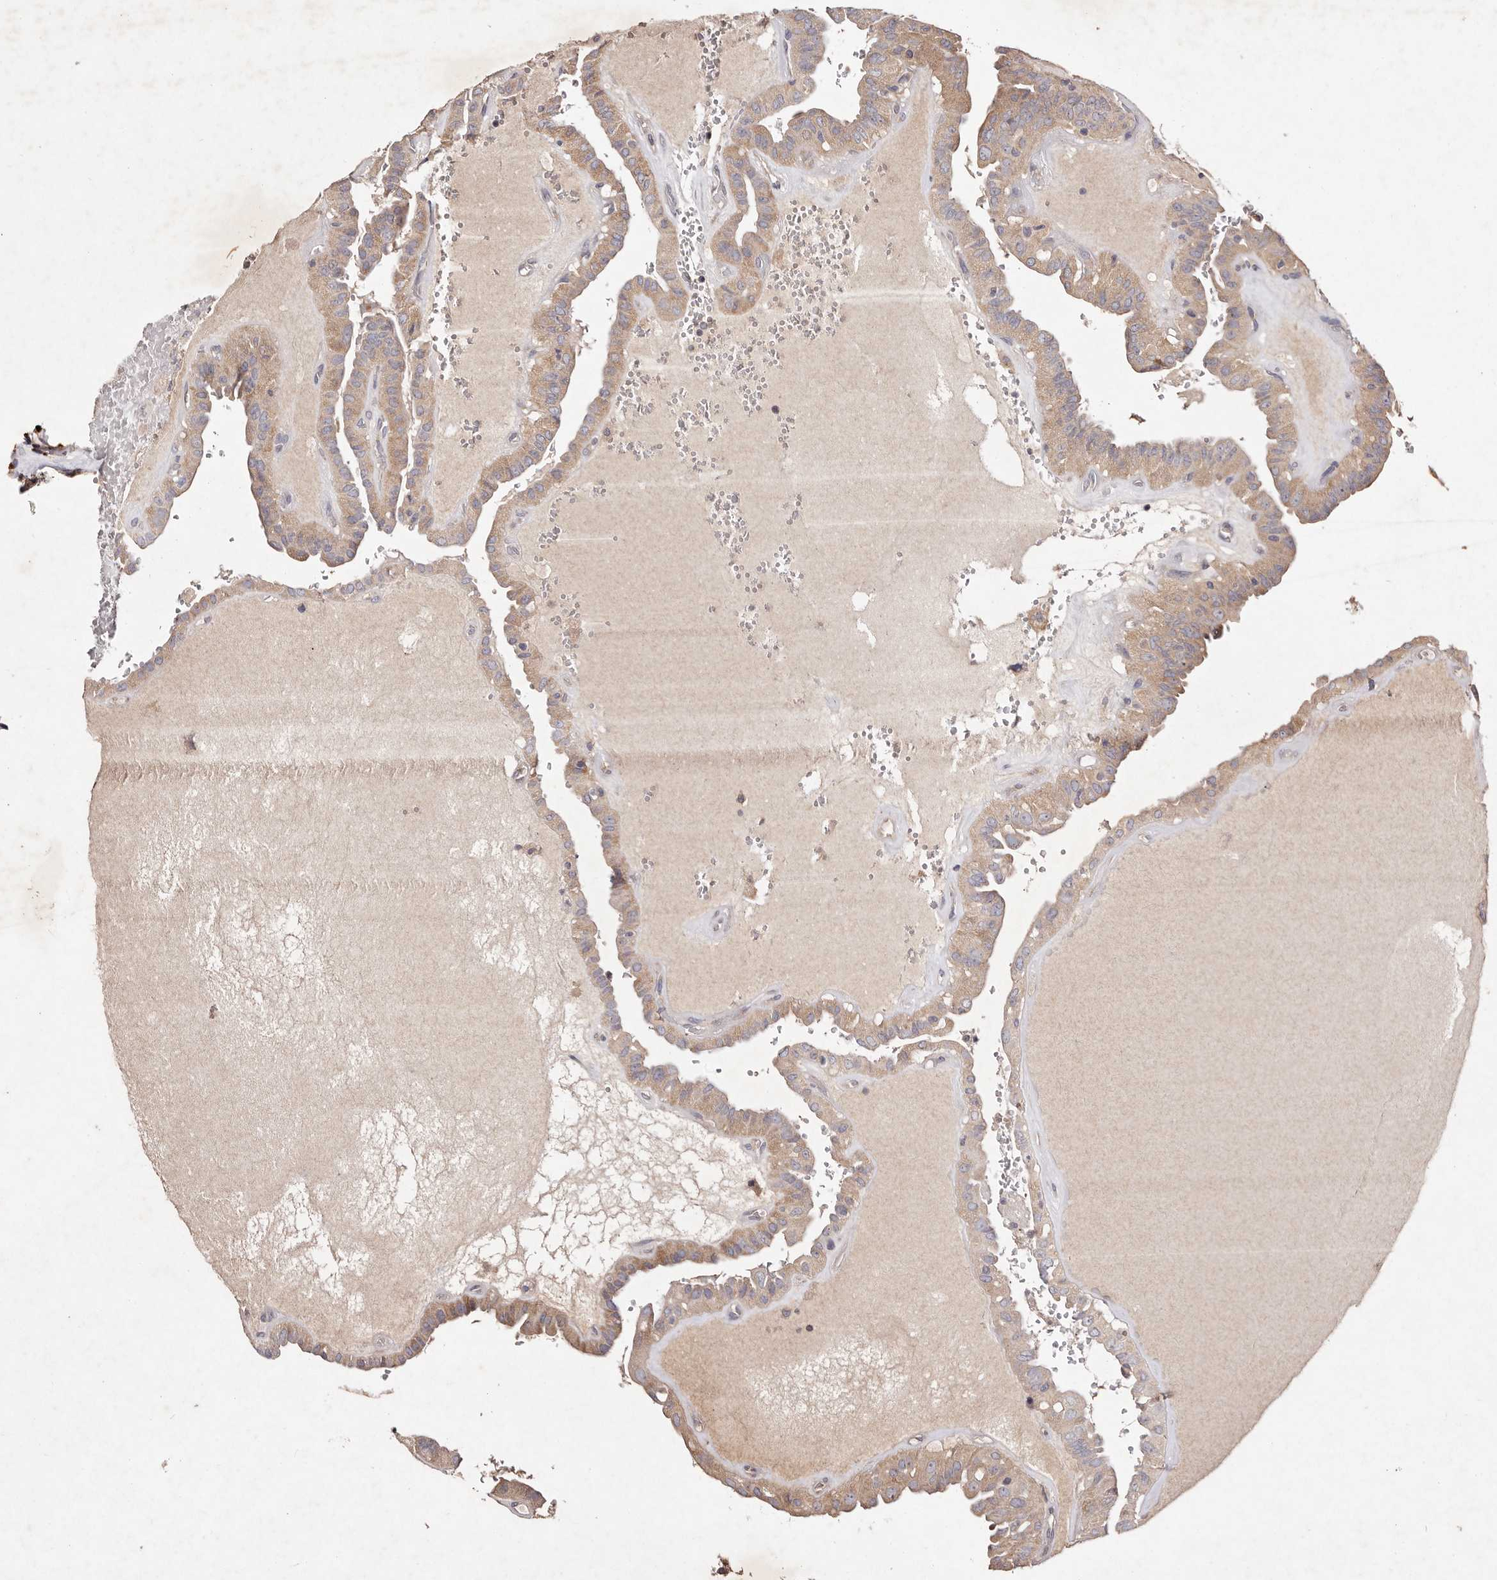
{"staining": {"intensity": "moderate", "quantity": ">75%", "location": "cytoplasmic/membranous"}, "tissue": "thyroid cancer", "cell_type": "Tumor cells", "image_type": "cancer", "snomed": [{"axis": "morphology", "description": "Papillary adenocarcinoma, NOS"}, {"axis": "topography", "description": "Thyroid gland"}], "caption": "A photomicrograph of thyroid cancer (papillary adenocarcinoma) stained for a protein shows moderate cytoplasmic/membranous brown staining in tumor cells.", "gene": "TSC2", "patient": {"sex": "male", "age": 77}}